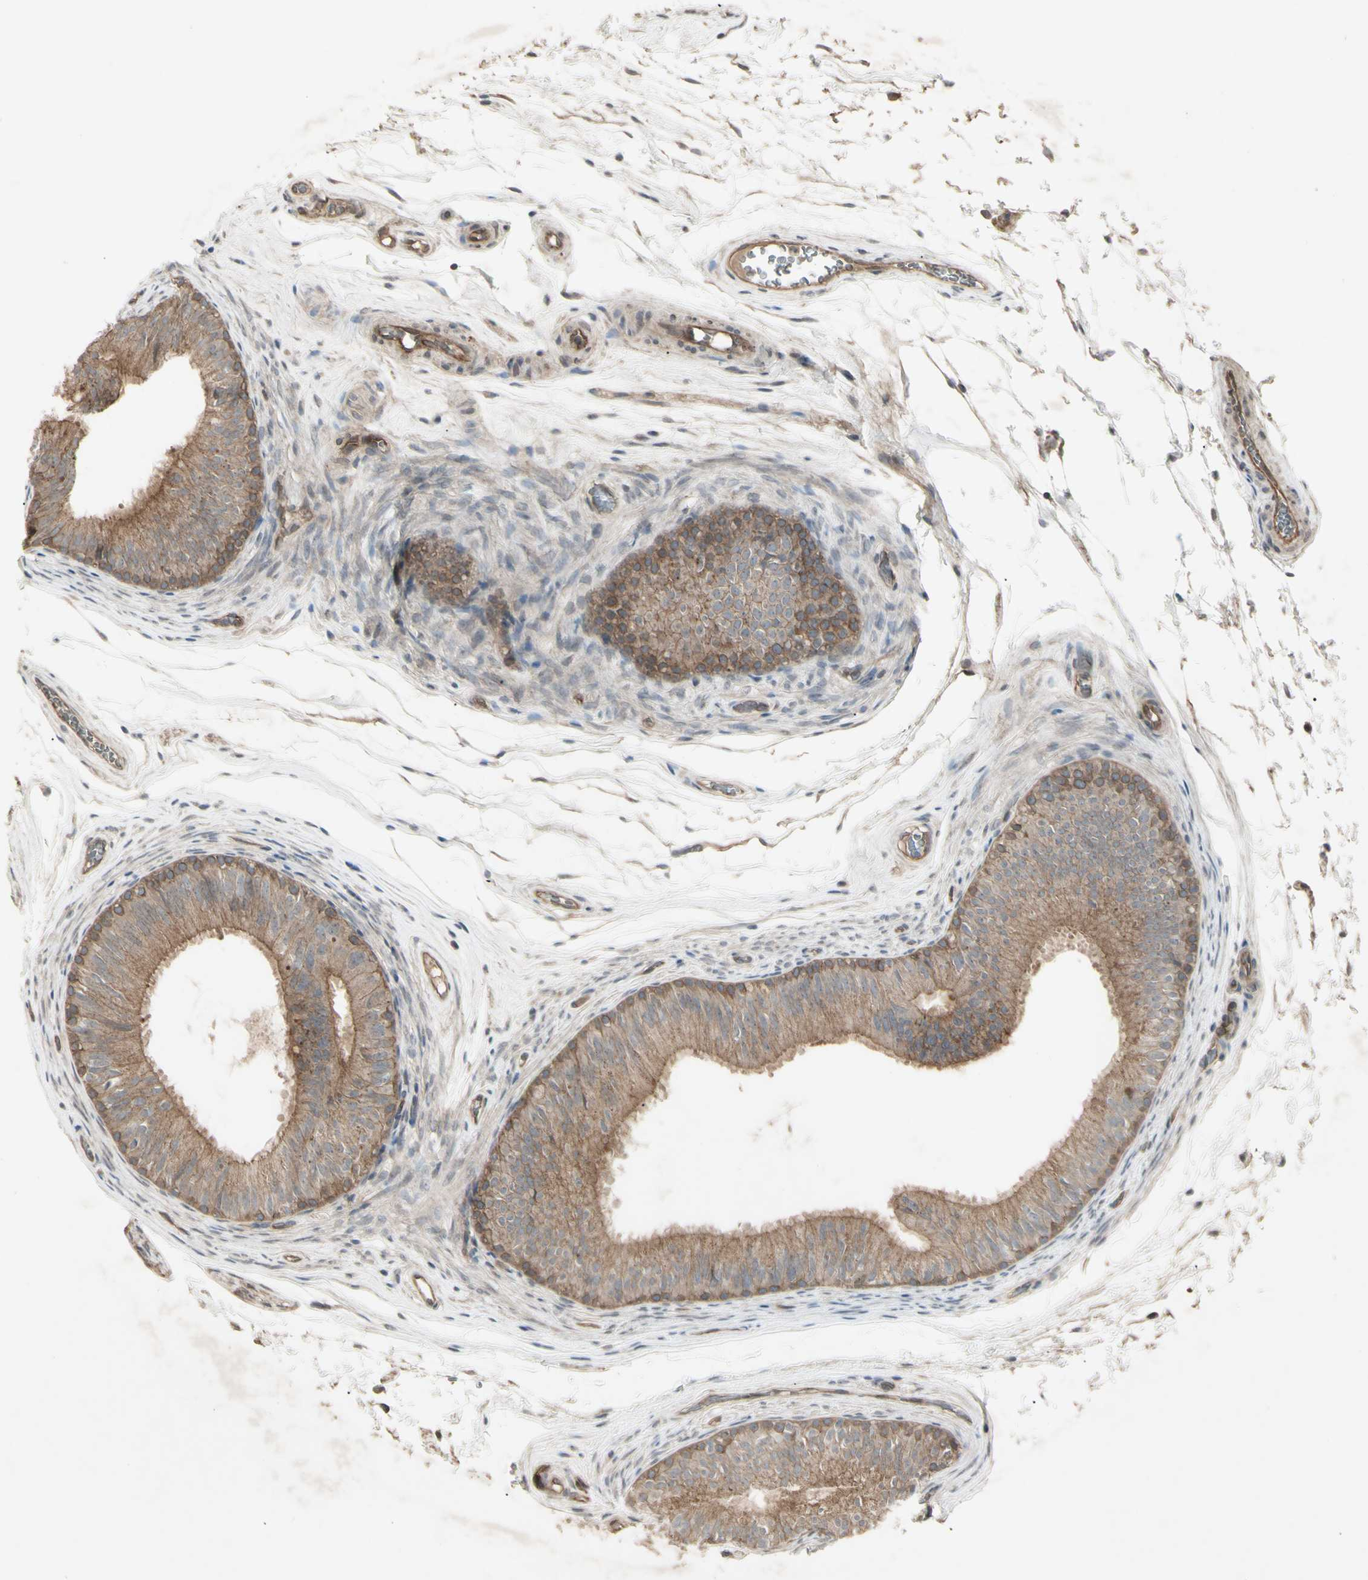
{"staining": {"intensity": "moderate", "quantity": "25%-75%", "location": "cytoplasmic/membranous"}, "tissue": "epididymis", "cell_type": "Glandular cells", "image_type": "normal", "snomed": [{"axis": "morphology", "description": "Normal tissue, NOS"}, {"axis": "topography", "description": "Epididymis"}], "caption": "Immunohistochemical staining of normal human epididymis shows medium levels of moderate cytoplasmic/membranous positivity in approximately 25%-75% of glandular cells. Immunohistochemistry stains the protein of interest in brown and the nuclei are stained blue.", "gene": "JAG1", "patient": {"sex": "male", "age": 36}}